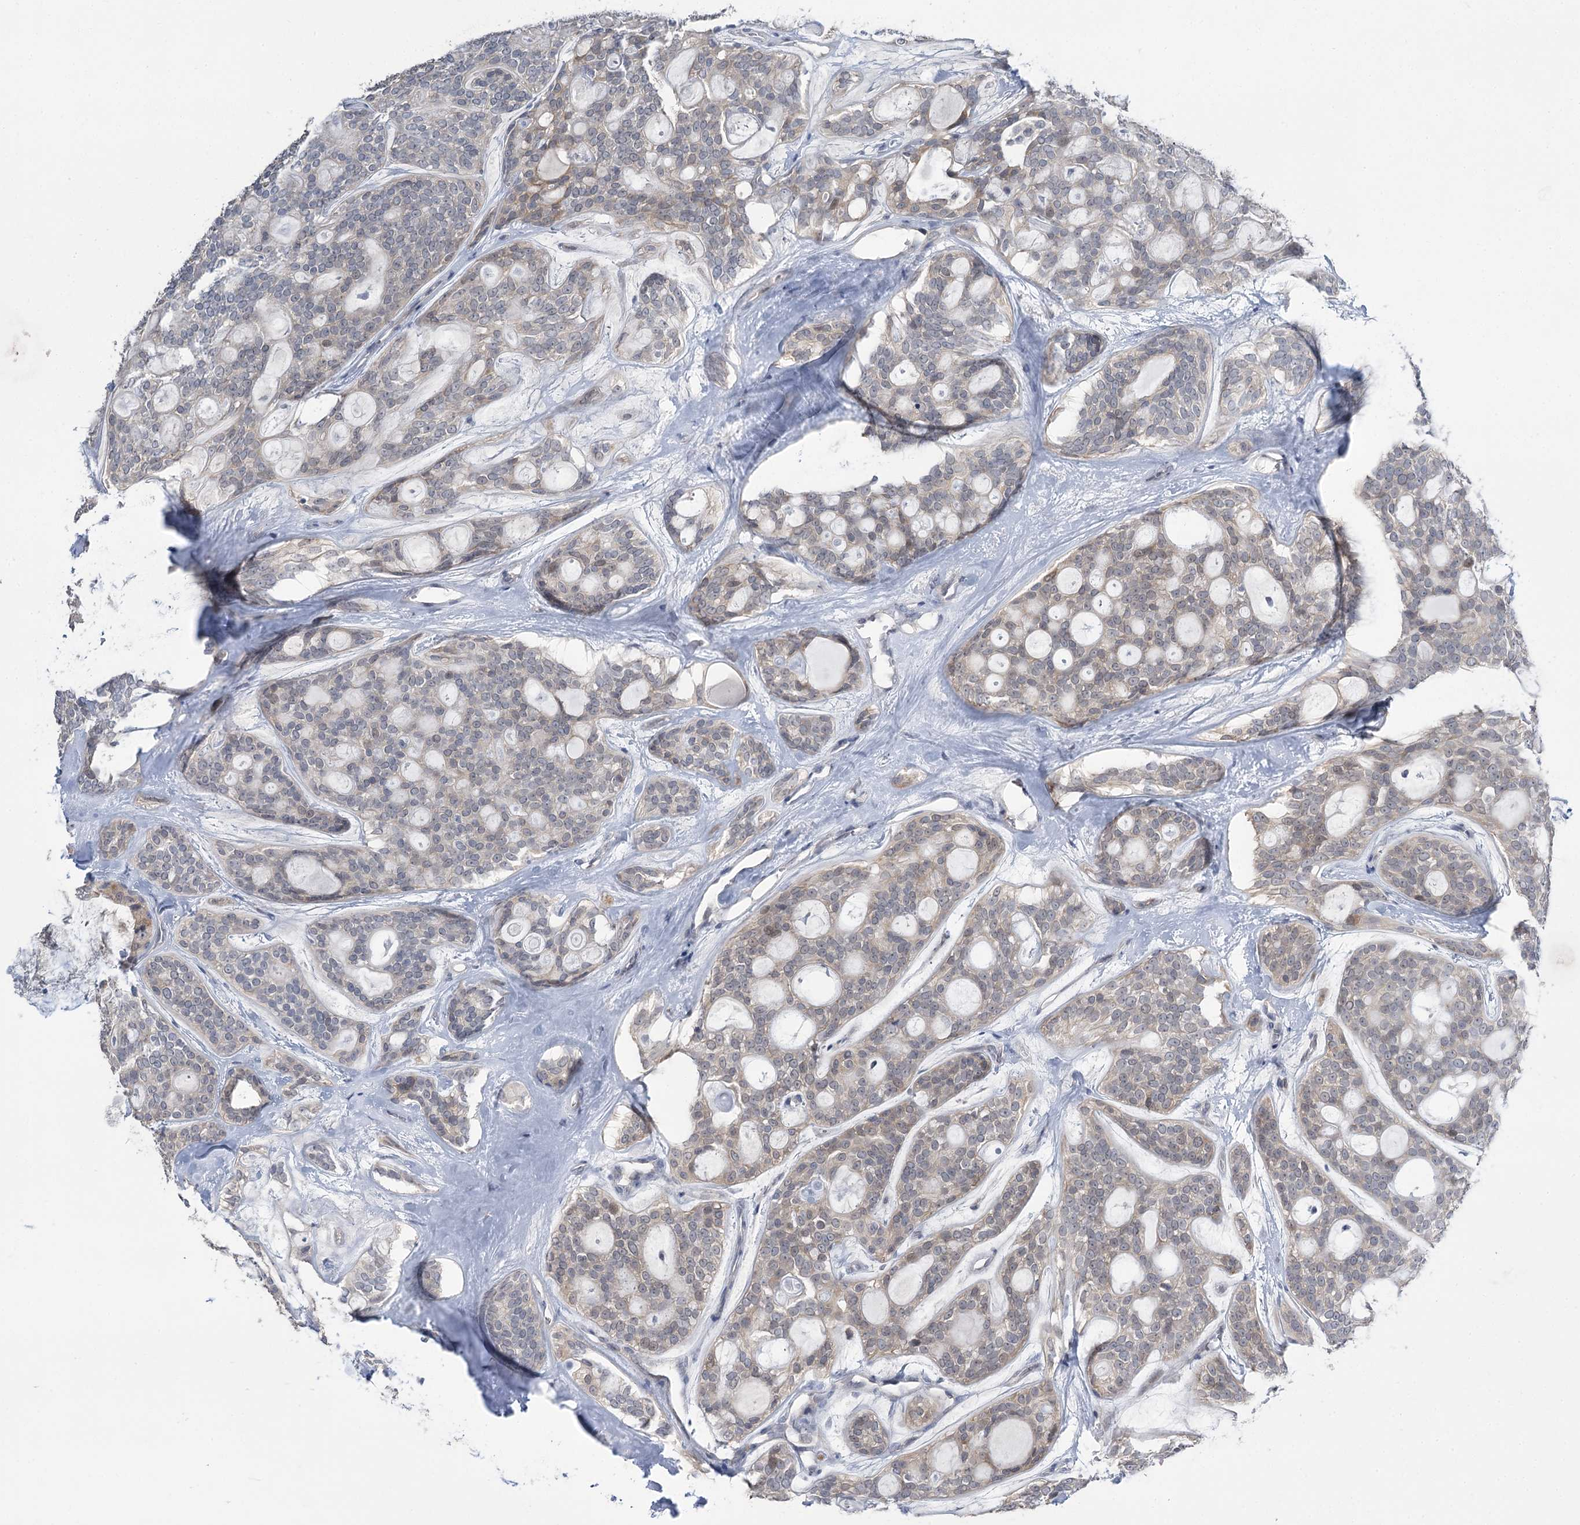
{"staining": {"intensity": "weak", "quantity": "<25%", "location": "cytoplasmic/membranous"}, "tissue": "head and neck cancer", "cell_type": "Tumor cells", "image_type": "cancer", "snomed": [{"axis": "morphology", "description": "Adenocarcinoma, NOS"}, {"axis": "topography", "description": "Head-Neck"}], "caption": "IHC image of neoplastic tissue: head and neck cancer (adenocarcinoma) stained with DAB reveals no significant protein positivity in tumor cells.", "gene": "PHYHIPL", "patient": {"sex": "male", "age": 66}}